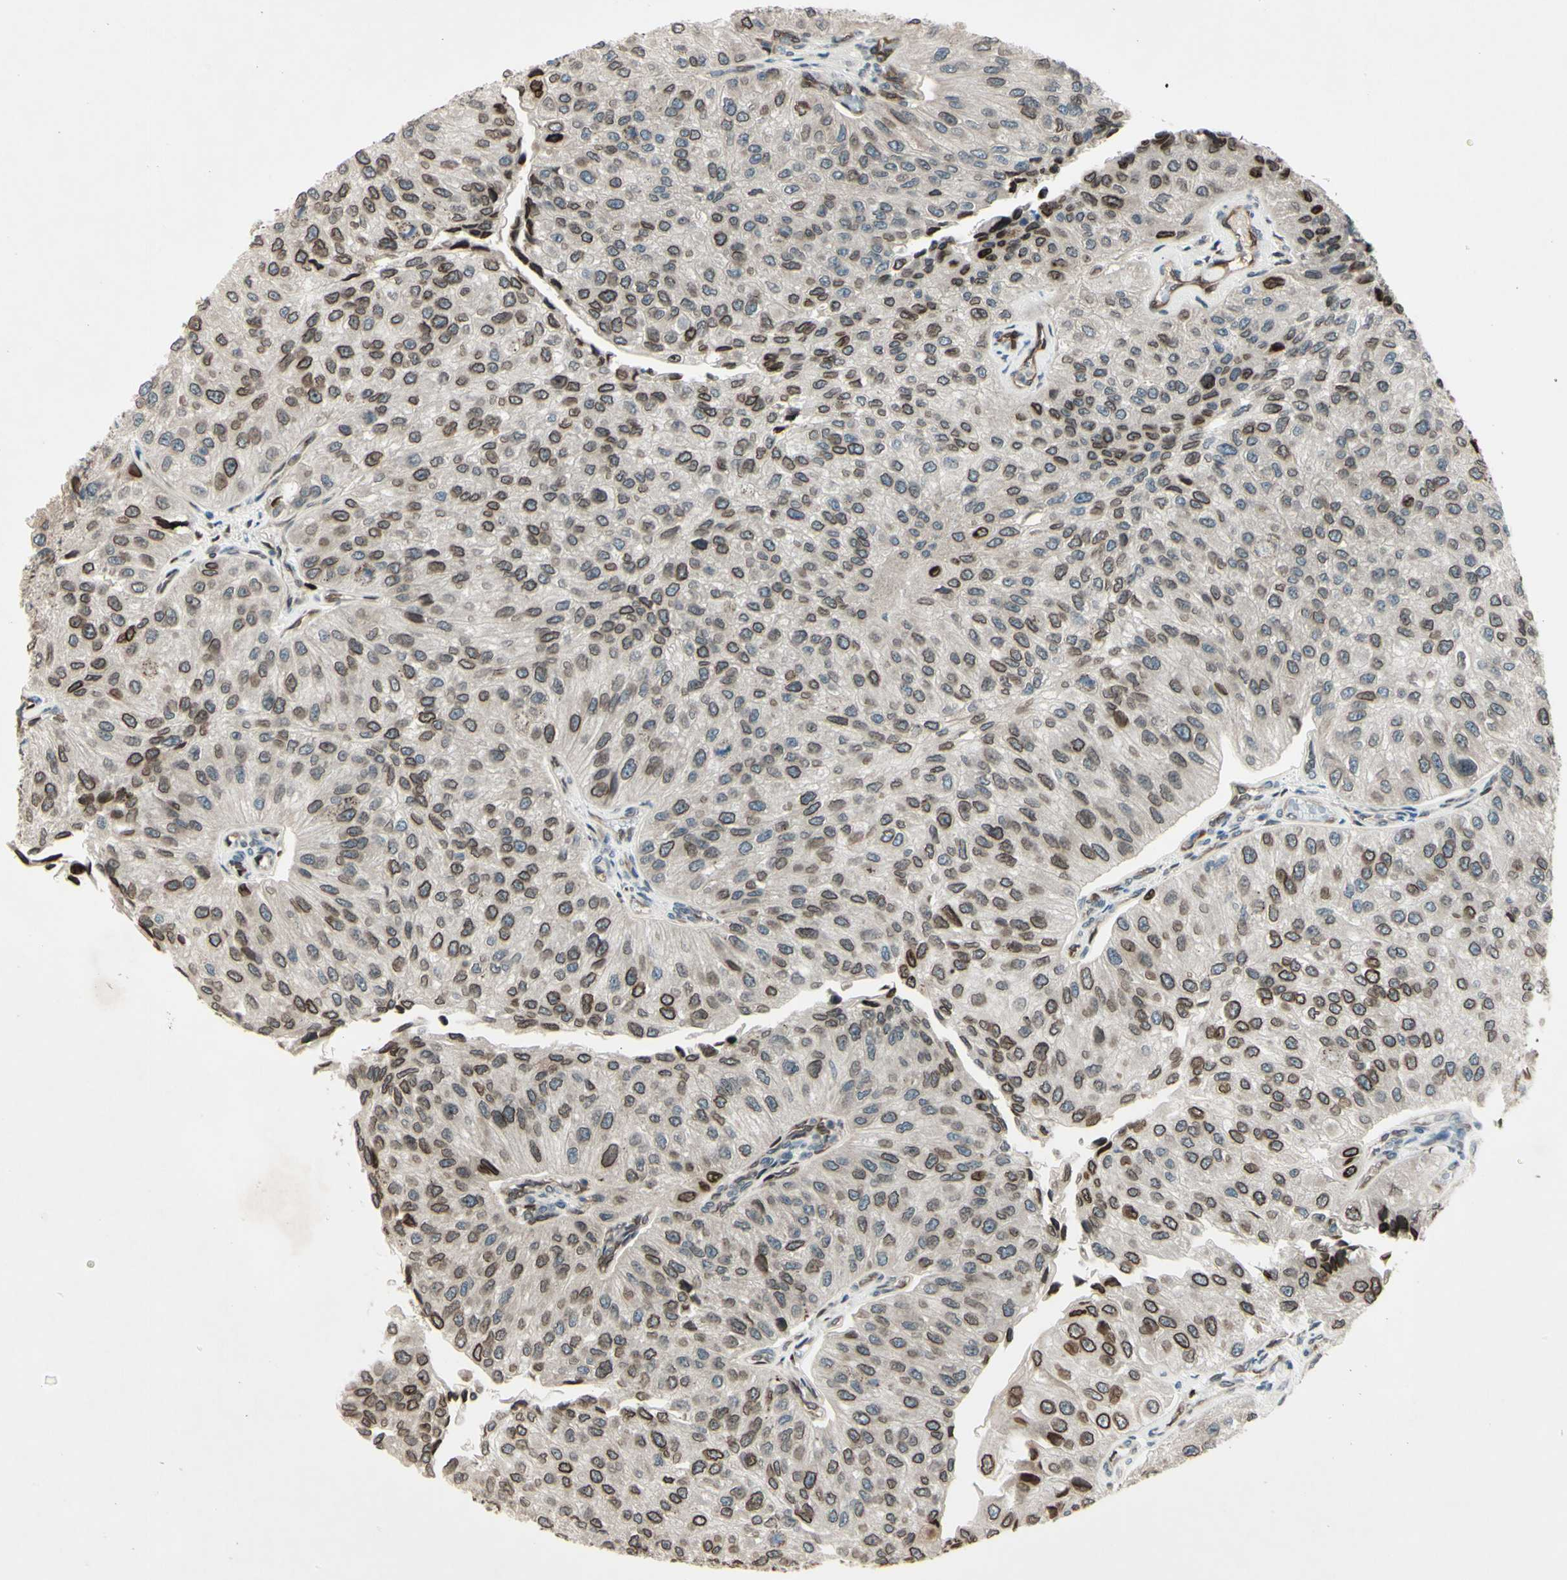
{"staining": {"intensity": "moderate", "quantity": "25%-75%", "location": "cytoplasmic/membranous,nuclear"}, "tissue": "urothelial cancer", "cell_type": "Tumor cells", "image_type": "cancer", "snomed": [{"axis": "morphology", "description": "Urothelial carcinoma, High grade"}, {"axis": "topography", "description": "Kidney"}, {"axis": "topography", "description": "Urinary bladder"}], "caption": "IHC of urothelial cancer demonstrates medium levels of moderate cytoplasmic/membranous and nuclear positivity in approximately 25%-75% of tumor cells. Using DAB (brown) and hematoxylin (blue) stains, captured at high magnification using brightfield microscopy.", "gene": "MLF2", "patient": {"sex": "male", "age": 77}}